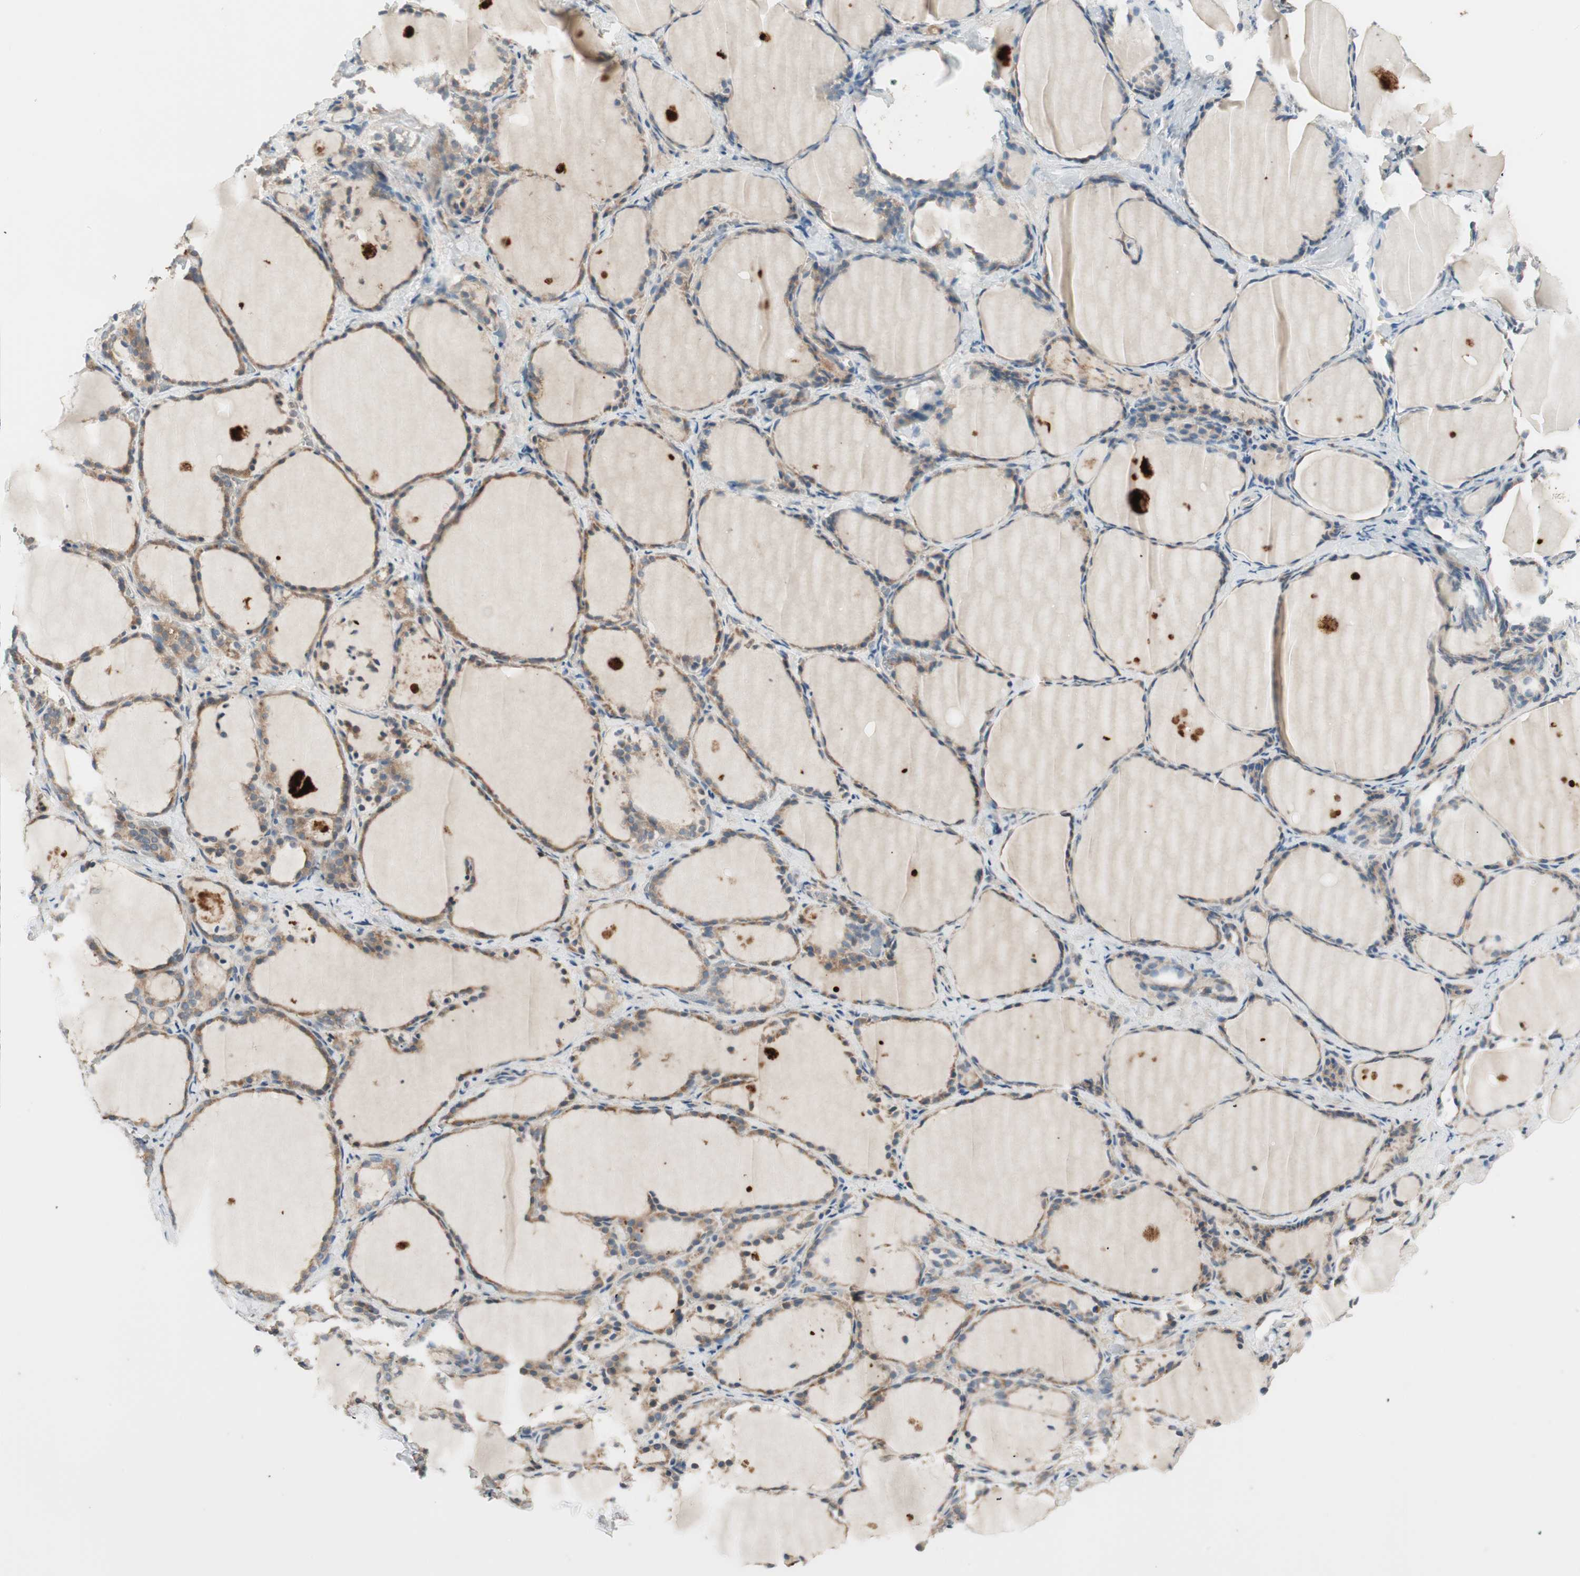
{"staining": {"intensity": "moderate", "quantity": ">75%", "location": "cytoplasmic/membranous"}, "tissue": "thyroid gland", "cell_type": "Glandular cells", "image_type": "normal", "snomed": [{"axis": "morphology", "description": "Normal tissue, NOS"}, {"axis": "morphology", "description": "Papillary adenocarcinoma, NOS"}, {"axis": "topography", "description": "Thyroid gland"}], "caption": "A high-resolution histopathology image shows immunohistochemistry staining of unremarkable thyroid gland, which reveals moderate cytoplasmic/membranous positivity in approximately >75% of glandular cells.", "gene": "ATP6AP2", "patient": {"sex": "female", "age": 30}}